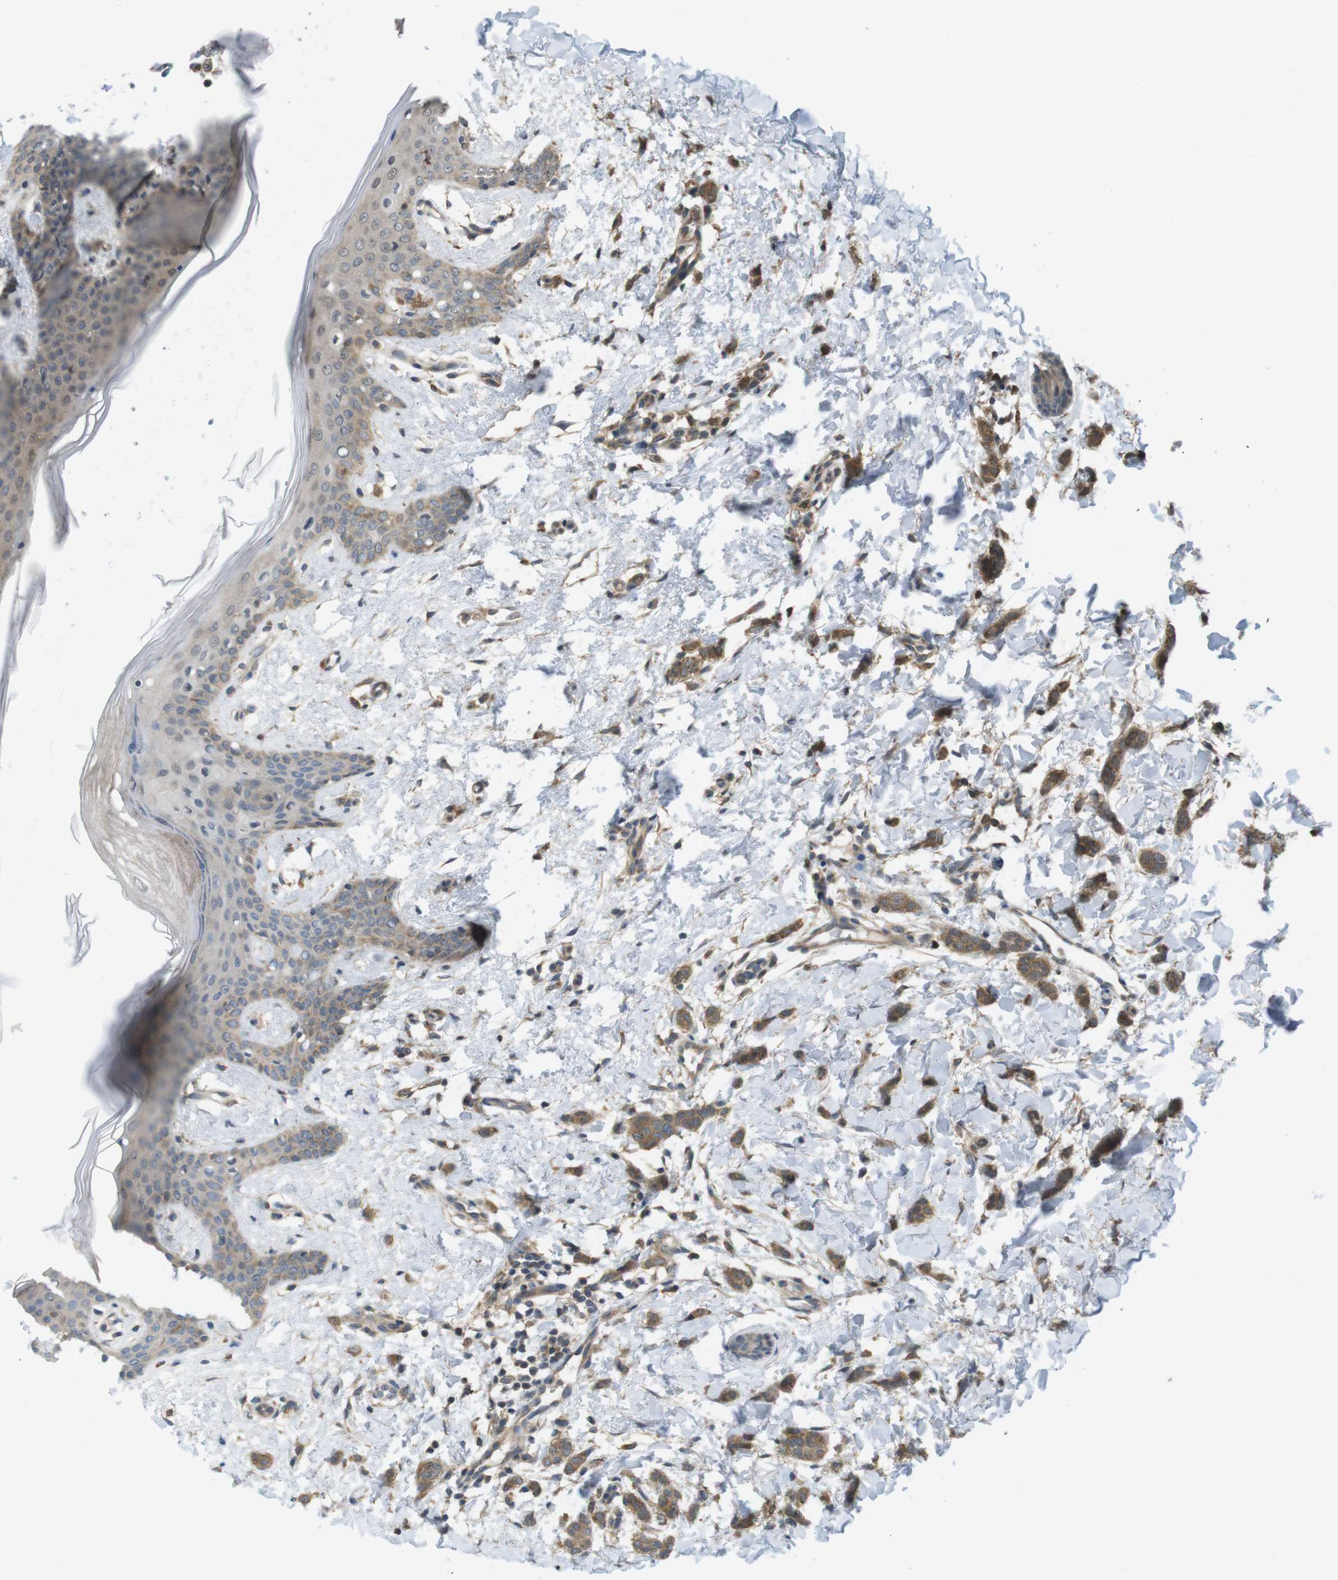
{"staining": {"intensity": "moderate", "quantity": ">75%", "location": "cytoplasmic/membranous"}, "tissue": "breast cancer", "cell_type": "Tumor cells", "image_type": "cancer", "snomed": [{"axis": "morphology", "description": "Lobular carcinoma"}, {"axis": "topography", "description": "Skin"}, {"axis": "topography", "description": "Breast"}], "caption": "Immunohistochemistry of human breast lobular carcinoma demonstrates medium levels of moderate cytoplasmic/membranous staining in about >75% of tumor cells.", "gene": "RNF130", "patient": {"sex": "female", "age": 46}}